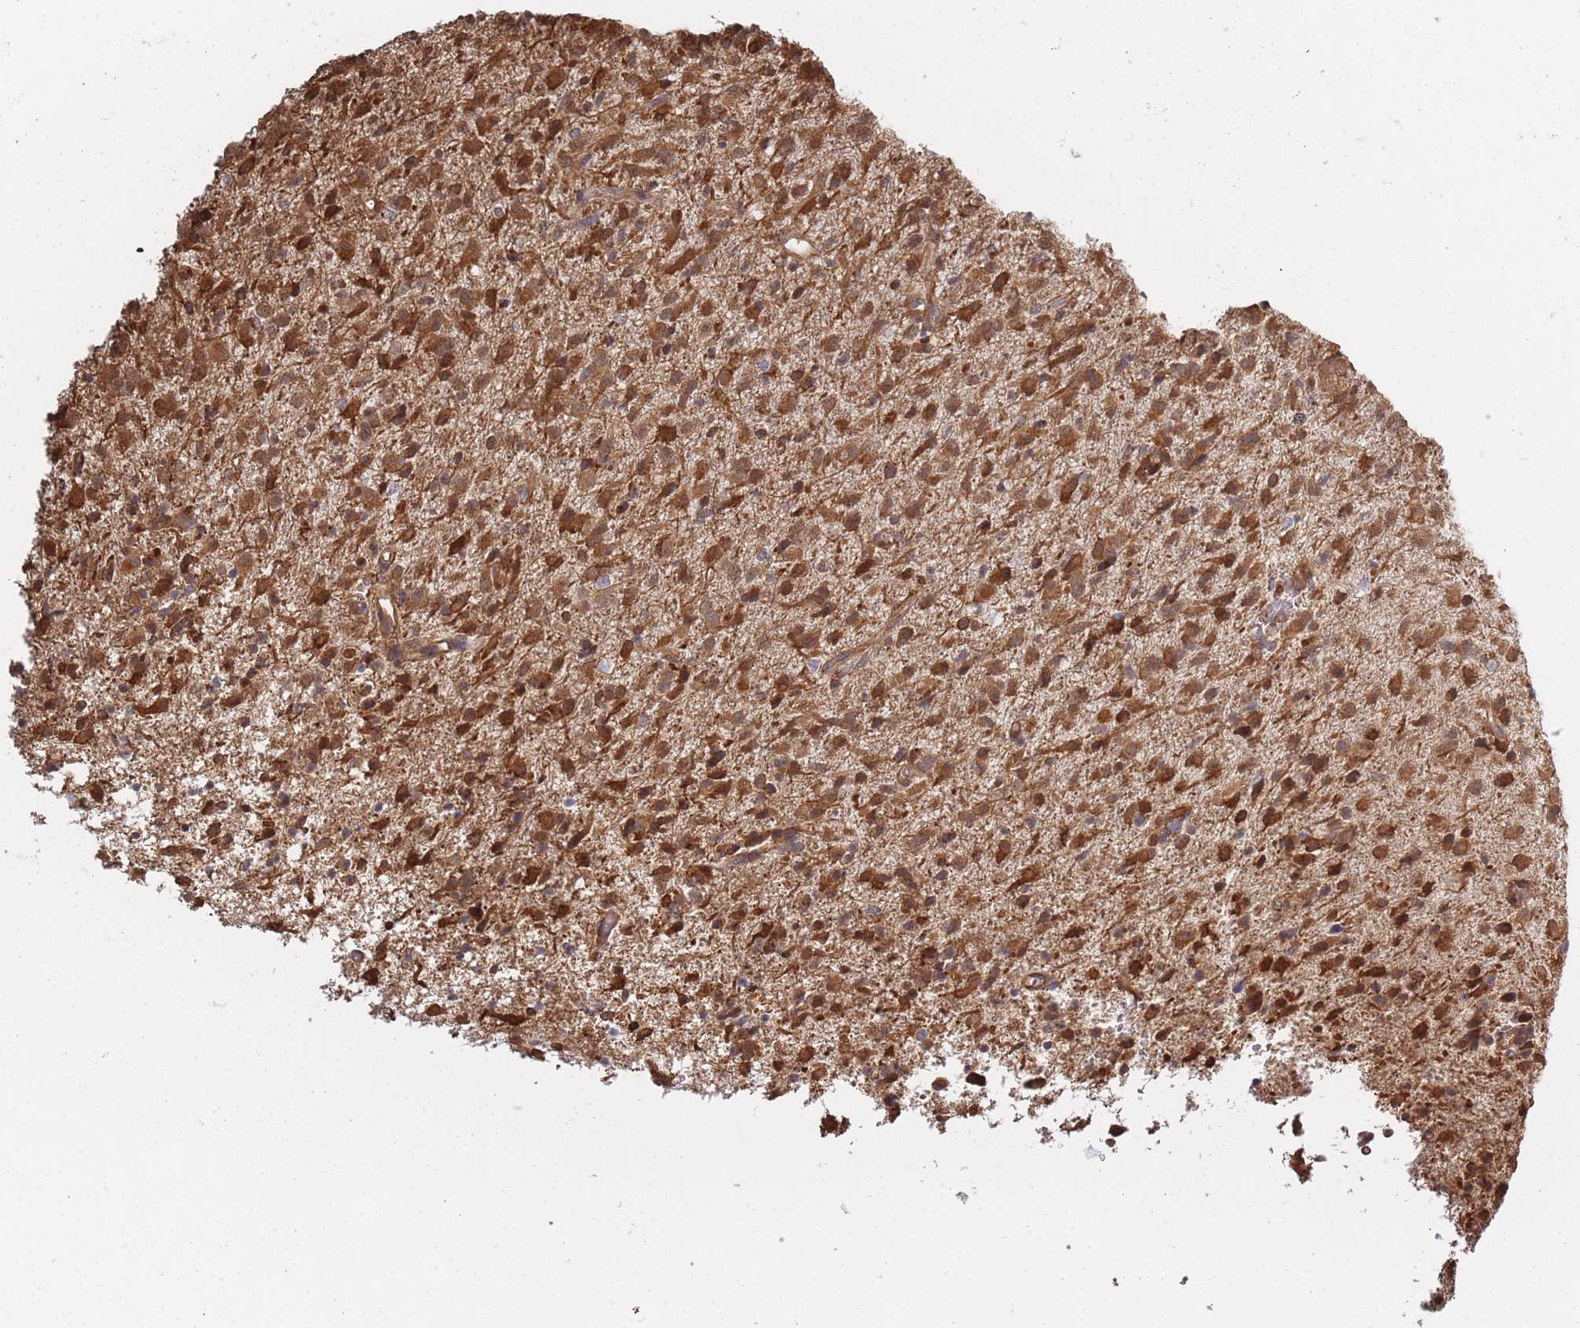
{"staining": {"intensity": "moderate", "quantity": ">75%", "location": "cytoplasmic/membranous"}, "tissue": "glioma", "cell_type": "Tumor cells", "image_type": "cancer", "snomed": [{"axis": "morphology", "description": "Glioma, malignant, Low grade"}, {"axis": "topography", "description": "Brain"}], "caption": "Glioma stained with a protein marker demonstrates moderate staining in tumor cells.", "gene": "ARL13B", "patient": {"sex": "male", "age": 65}}